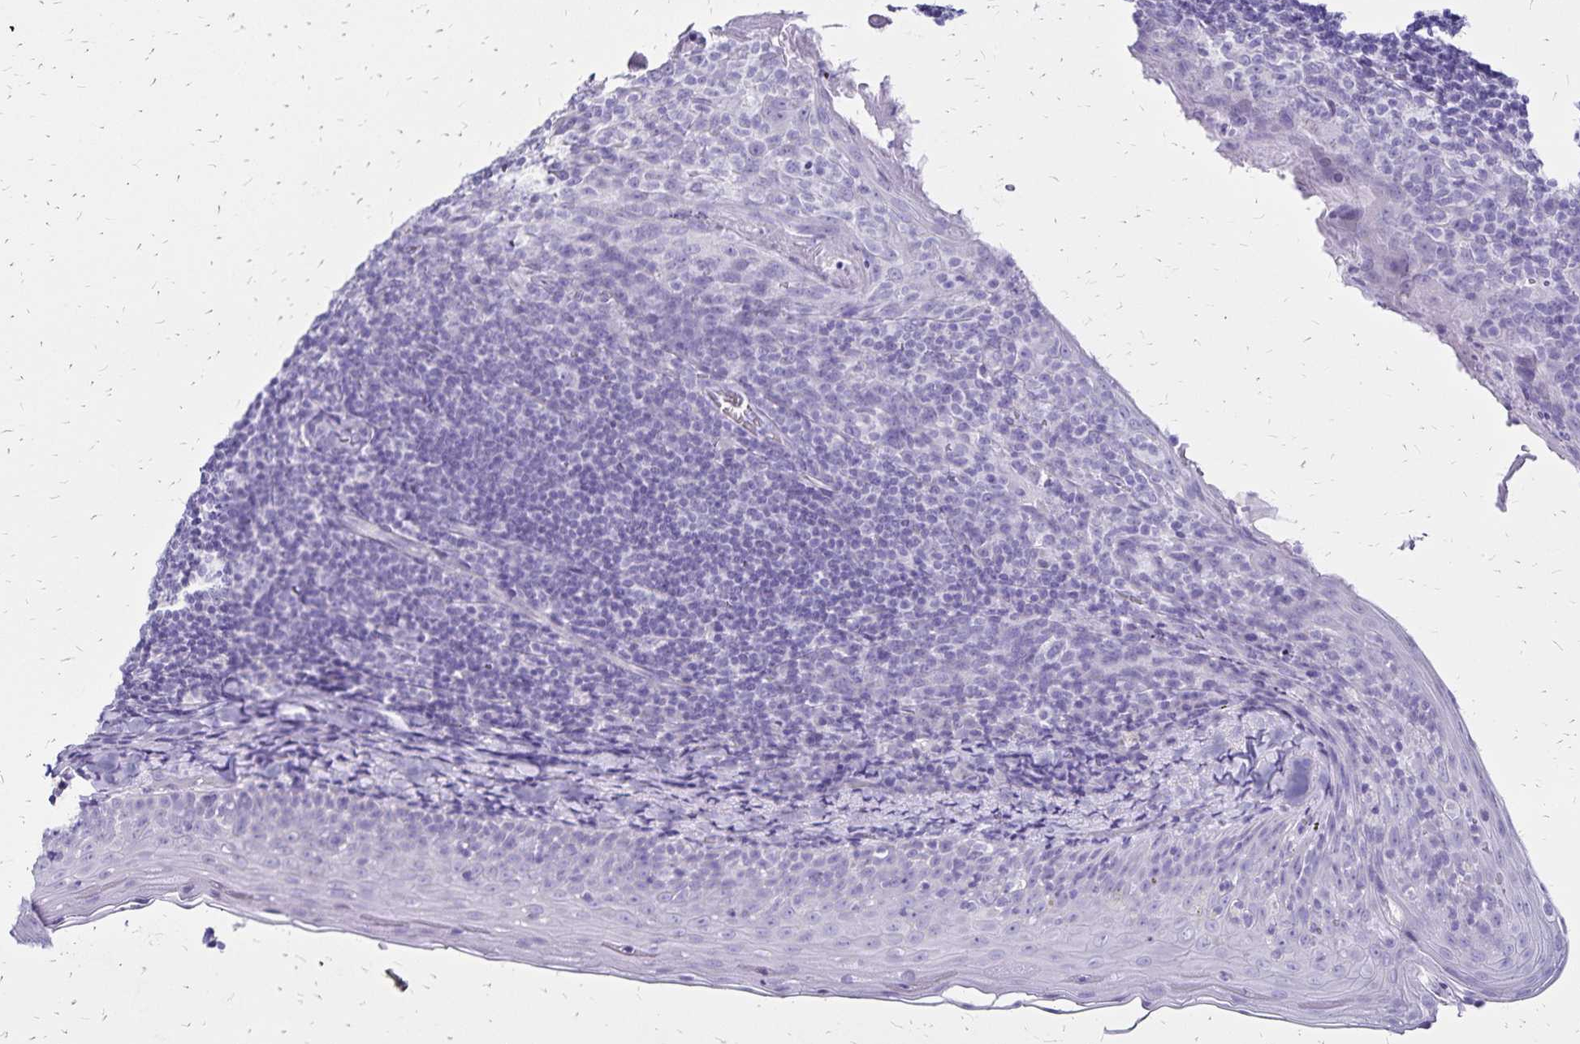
{"staining": {"intensity": "negative", "quantity": "none", "location": "none"}, "tissue": "tonsil", "cell_type": "Germinal center cells", "image_type": "normal", "snomed": [{"axis": "morphology", "description": "Normal tissue, NOS"}, {"axis": "topography", "description": "Tonsil"}], "caption": "Immunohistochemical staining of benign human tonsil exhibits no significant expression in germinal center cells.", "gene": "LIN28B", "patient": {"sex": "female", "age": 10}}